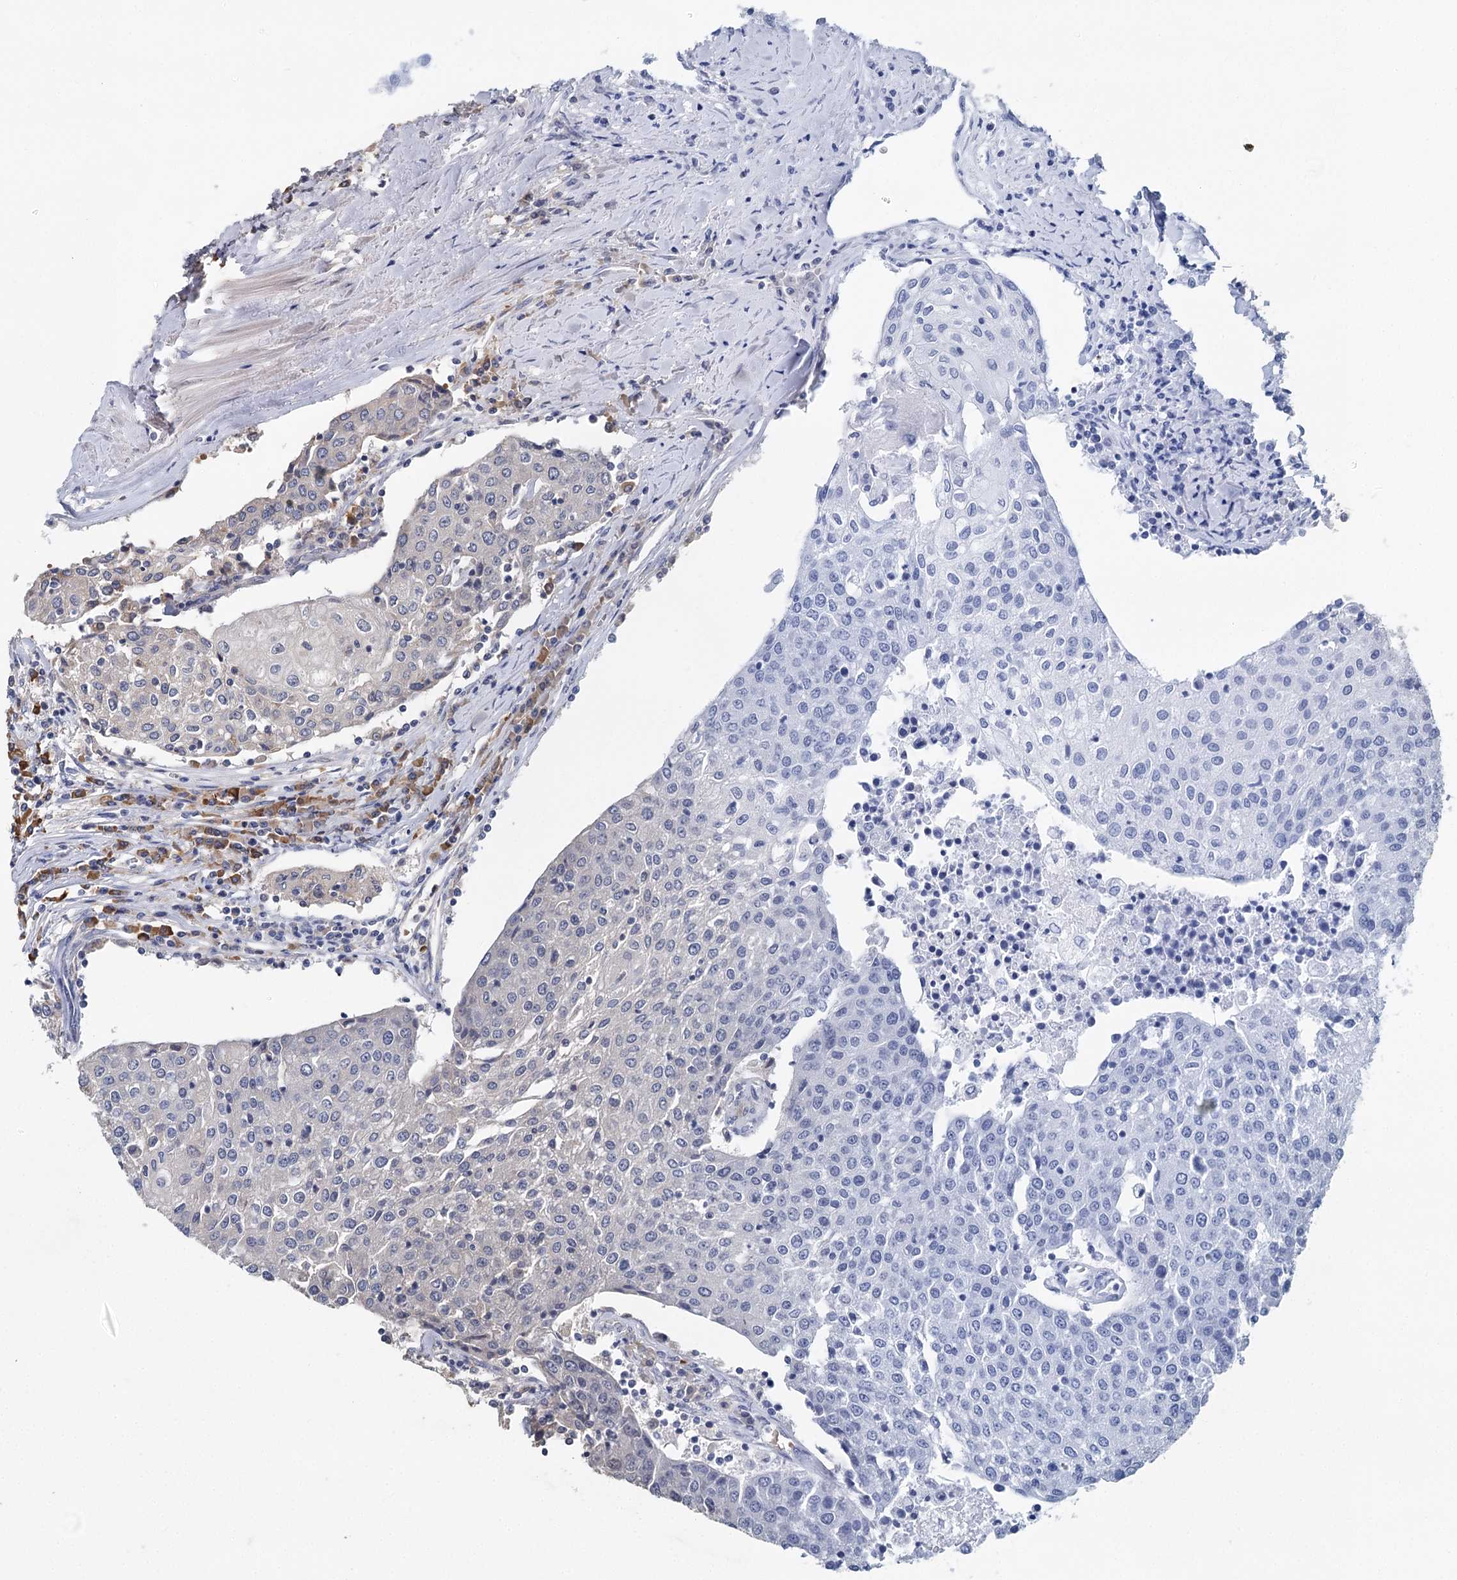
{"staining": {"intensity": "negative", "quantity": "none", "location": "none"}, "tissue": "urothelial cancer", "cell_type": "Tumor cells", "image_type": "cancer", "snomed": [{"axis": "morphology", "description": "Urothelial carcinoma, High grade"}, {"axis": "topography", "description": "Urinary bladder"}], "caption": "A micrograph of human urothelial cancer is negative for staining in tumor cells. Nuclei are stained in blue.", "gene": "ANKRD16", "patient": {"sex": "female", "age": 85}}